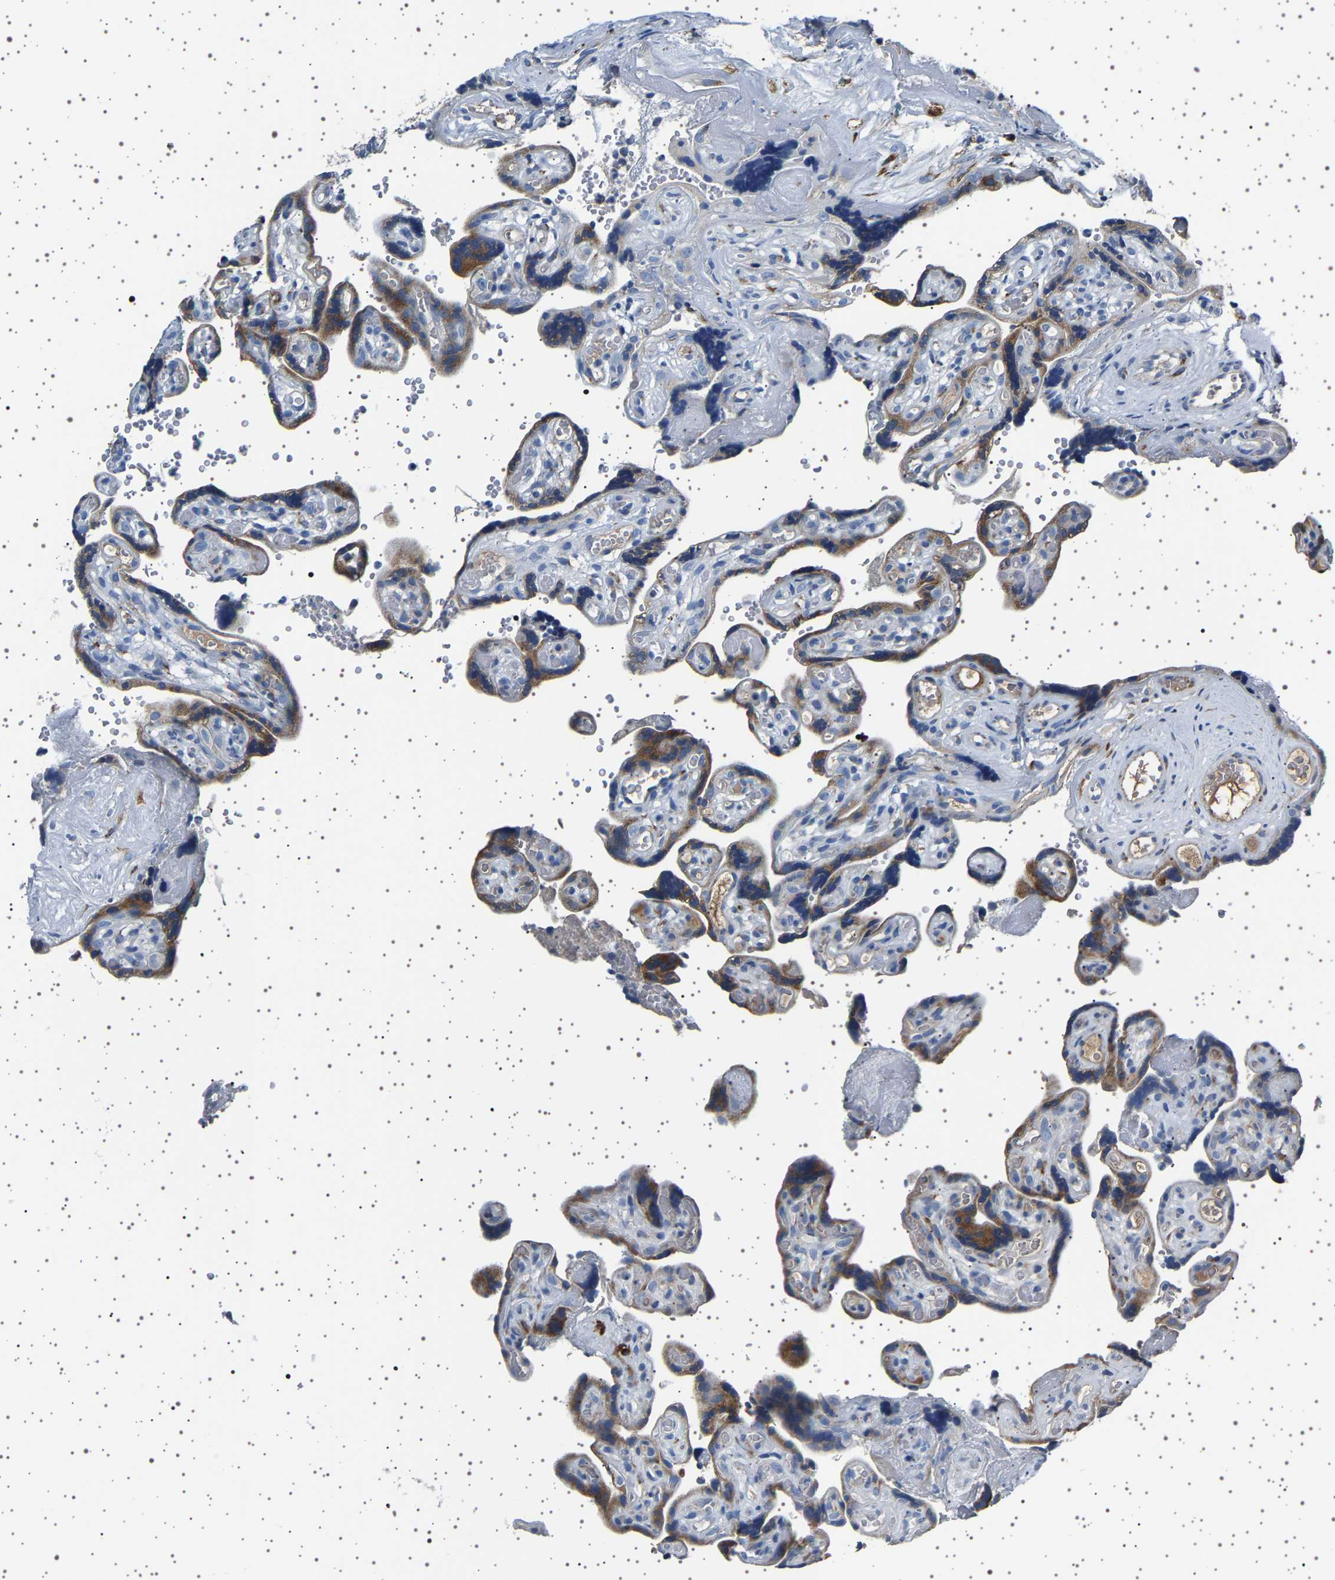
{"staining": {"intensity": "strong", "quantity": "<25%", "location": "cytoplasmic/membranous"}, "tissue": "placenta", "cell_type": "Trophoblastic cells", "image_type": "normal", "snomed": [{"axis": "morphology", "description": "Normal tissue, NOS"}, {"axis": "topography", "description": "Placenta"}], "caption": "DAB (3,3'-diaminobenzidine) immunohistochemical staining of unremarkable placenta displays strong cytoplasmic/membranous protein expression in about <25% of trophoblastic cells.", "gene": "FTCD", "patient": {"sex": "female", "age": 30}}